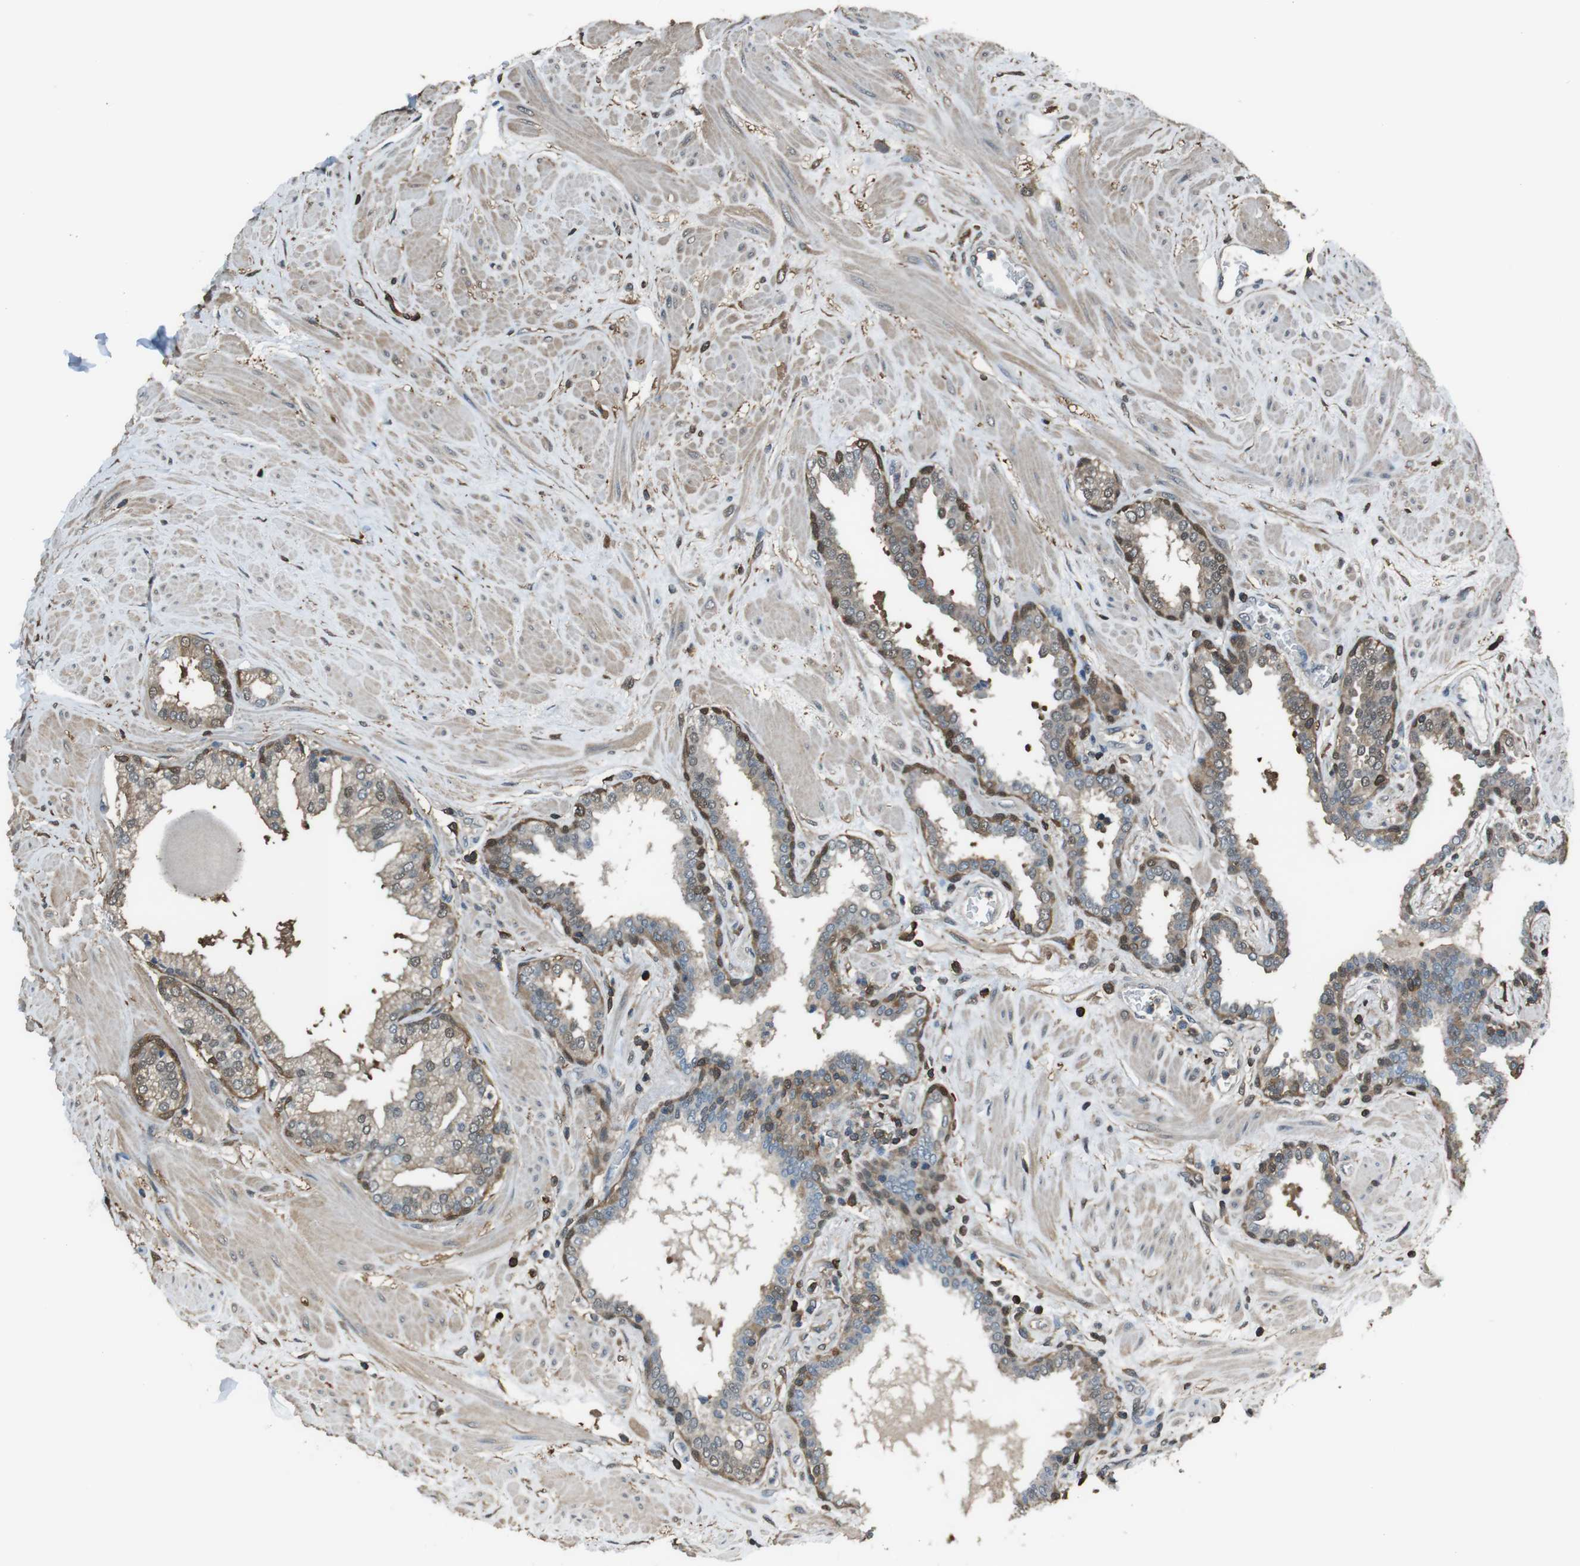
{"staining": {"intensity": "moderate", "quantity": "25%-75%", "location": "cytoplasmic/membranous,nuclear"}, "tissue": "prostate", "cell_type": "Glandular cells", "image_type": "normal", "snomed": [{"axis": "morphology", "description": "Normal tissue, NOS"}, {"axis": "topography", "description": "Prostate"}], "caption": "Immunohistochemical staining of normal prostate displays medium levels of moderate cytoplasmic/membranous,nuclear positivity in approximately 25%-75% of glandular cells. The protein is stained brown, and the nuclei are stained in blue (DAB IHC with brightfield microscopy, high magnification).", "gene": "TWSG1", "patient": {"sex": "male", "age": 51}}